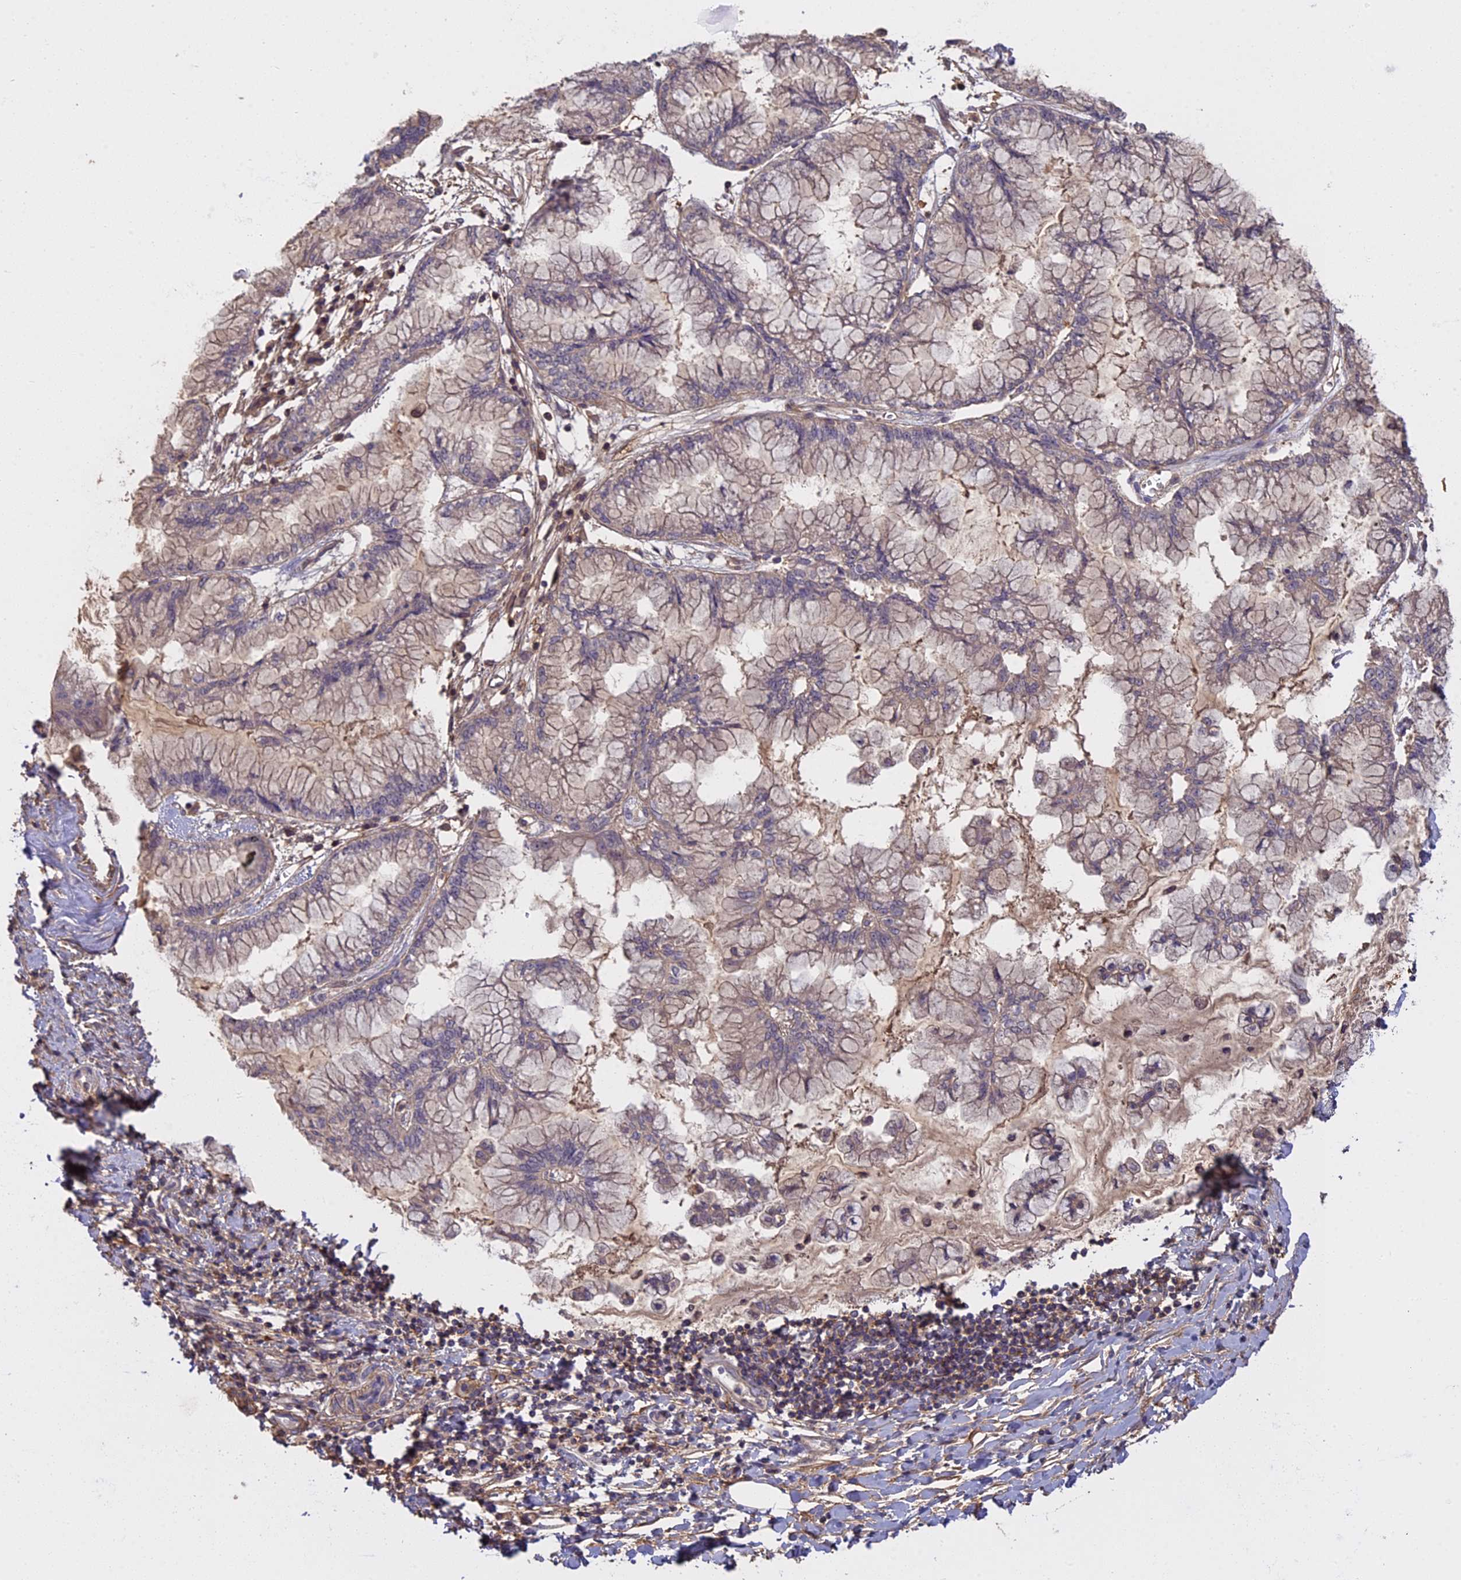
{"staining": {"intensity": "negative", "quantity": "none", "location": "none"}, "tissue": "pancreatic cancer", "cell_type": "Tumor cells", "image_type": "cancer", "snomed": [{"axis": "morphology", "description": "Adenocarcinoma, NOS"}, {"axis": "topography", "description": "Pancreas"}], "caption": "An image of human pancreatic cancer is negative for staining in tumor cells.", "gene": "CFAP119", "patient": {"sex": "male", "age": 73}}